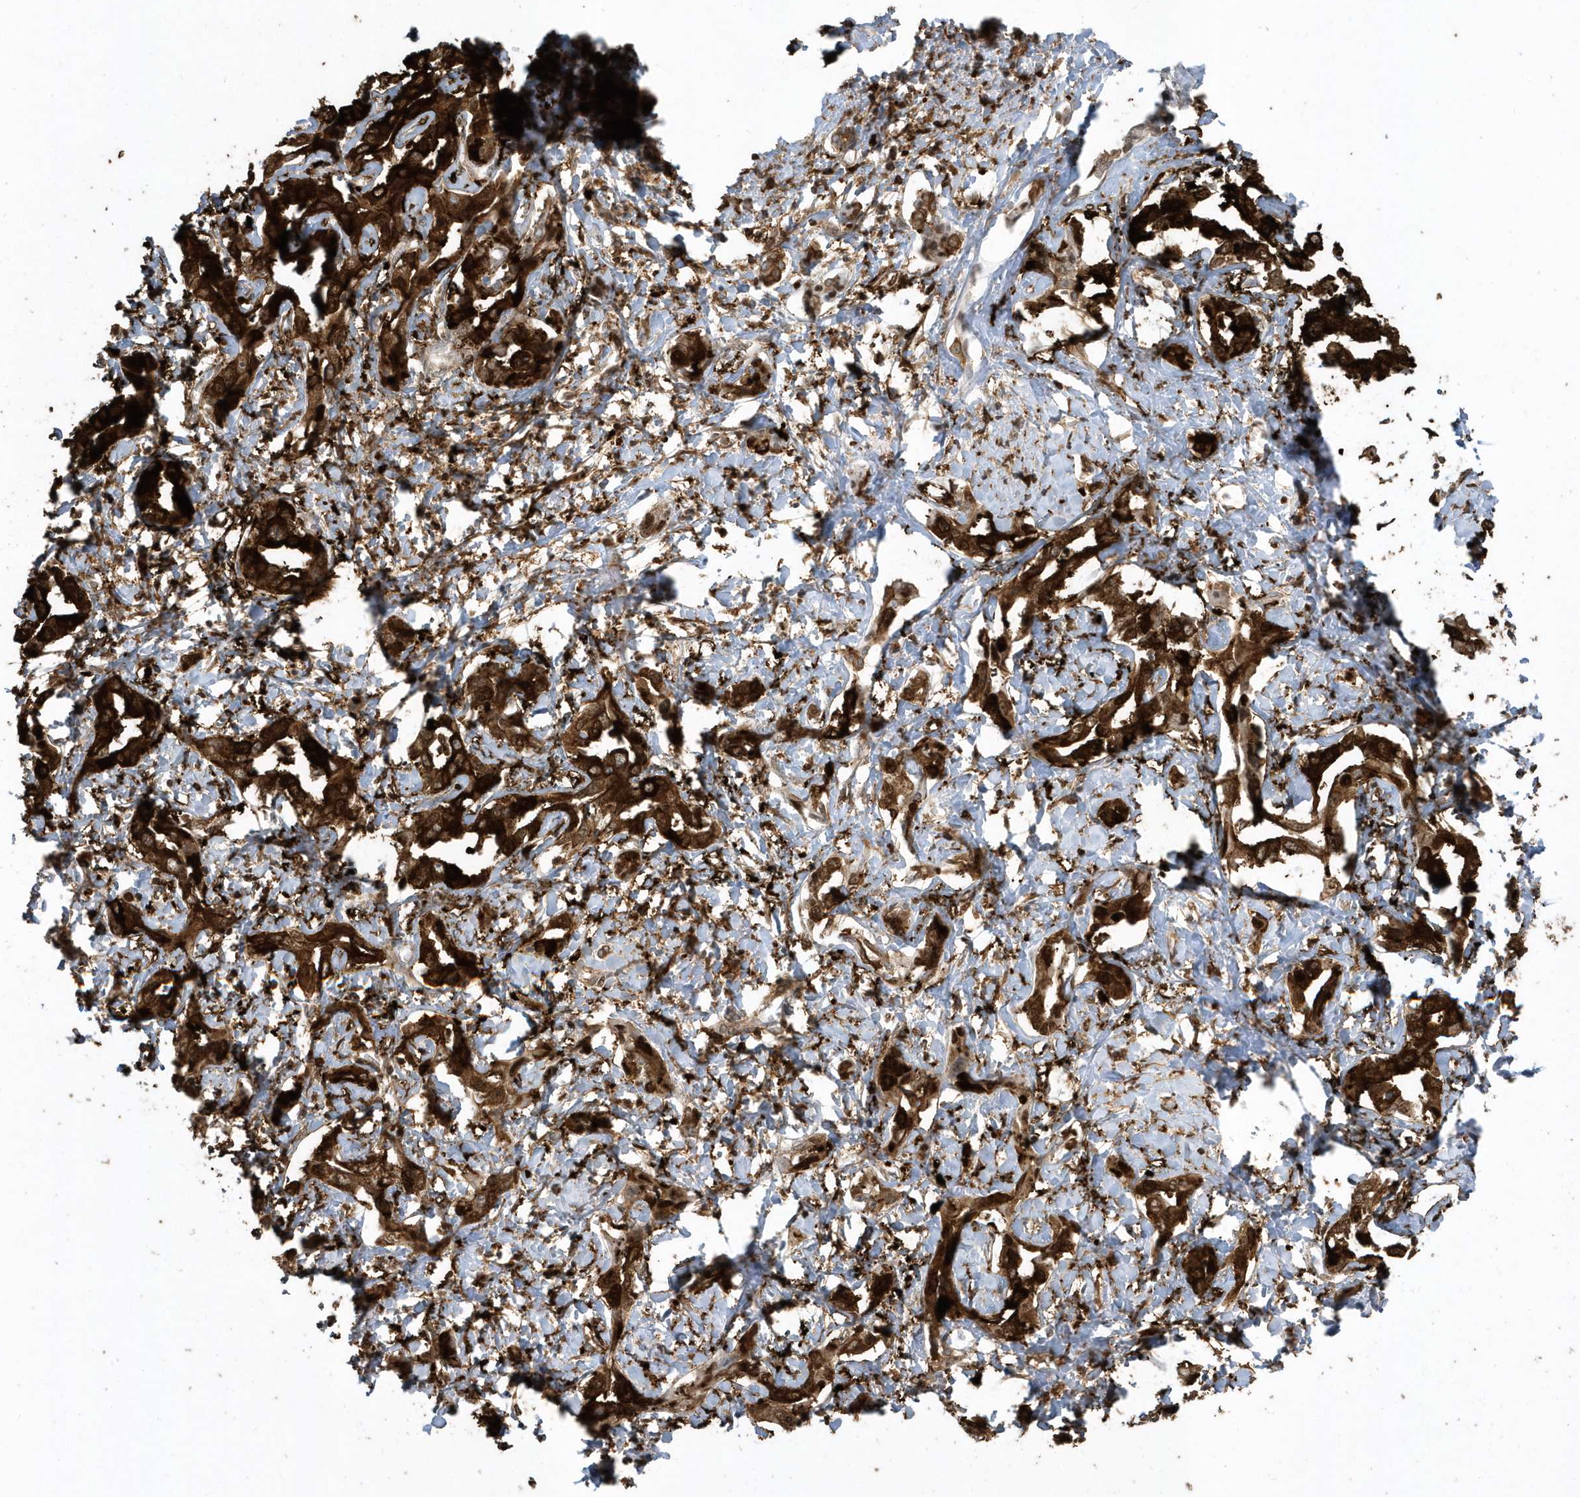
{"staining": {"intensity": "strong", "quantity": ">75%", "location": "cytoplasmic/membranous"}, "tissue": "liver cancer", "cell_type": "Tumor cells", "image_type": "cancer", "snomed": [{"axis": "morphology", "description": "Cholangiocarcinoma"}, {"axis": "topography", "description": "Liver"}], "caption": "Tumor cells reveal high levels of strong cytoplasmic/membranous staining in about >75% of cells in cholangiocarcinoma (liver).", "gene": "CLCN6", "patient": {"sex": "male", "age": 59}}